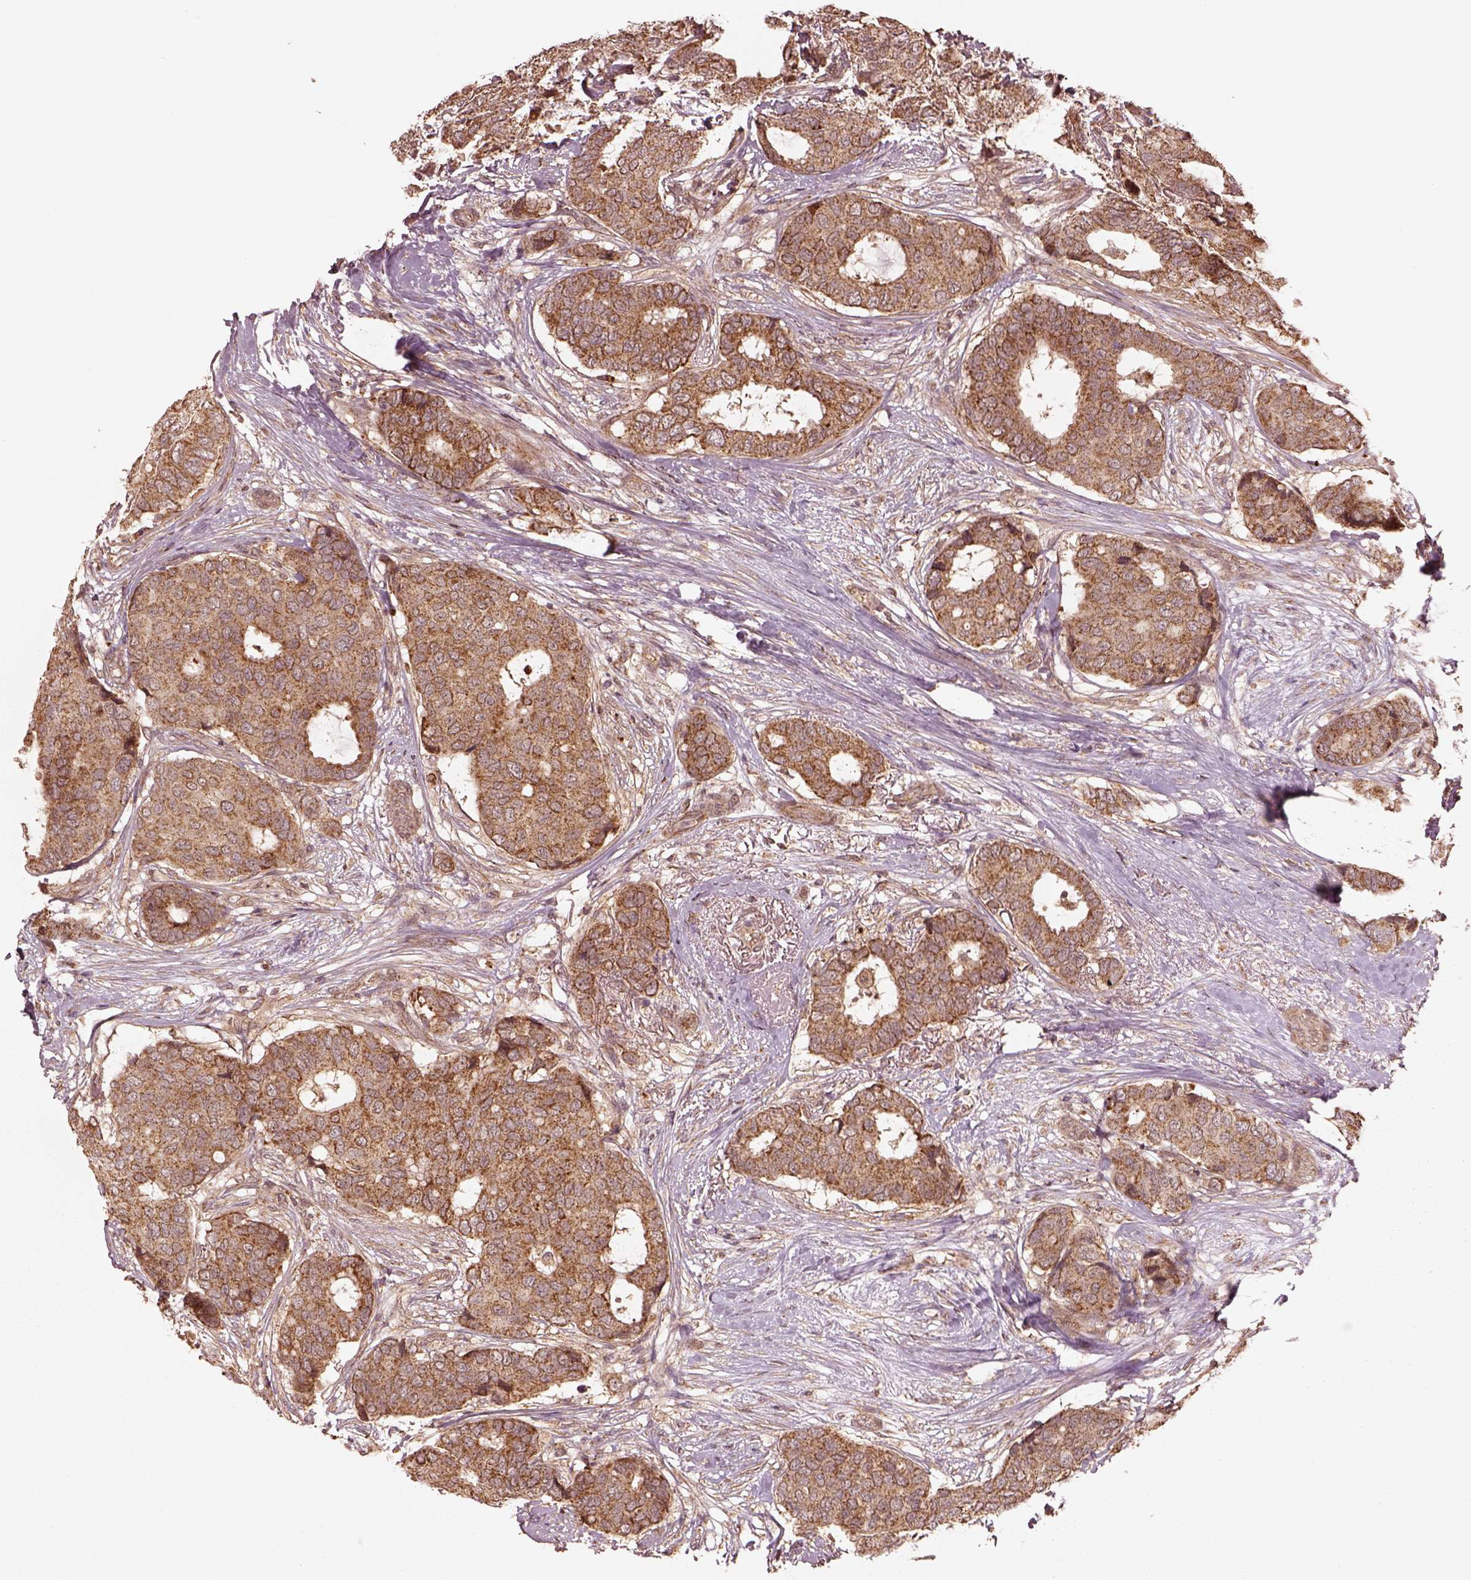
{"staining": {"intensity": "moderate", "quantity": ">75%", "location": "cytoplasmic/membranous"}, "tissue": "breast cancer", "cell_type": "Tumor cells", "image_type": "cancer", "snomed": [{"axis": "morphology", "description": "Duct carcinoma"}, {"axis": "topography", "description": "Breast"}], "caption": "Tumor cells exhibit moderate cytoplasmic/membranous staining in approximately >75% of cells in breast cancer (intraductal carcinoma).", "gene": "SEL1L3", "patient": {"sex": "female", "age": 75}}